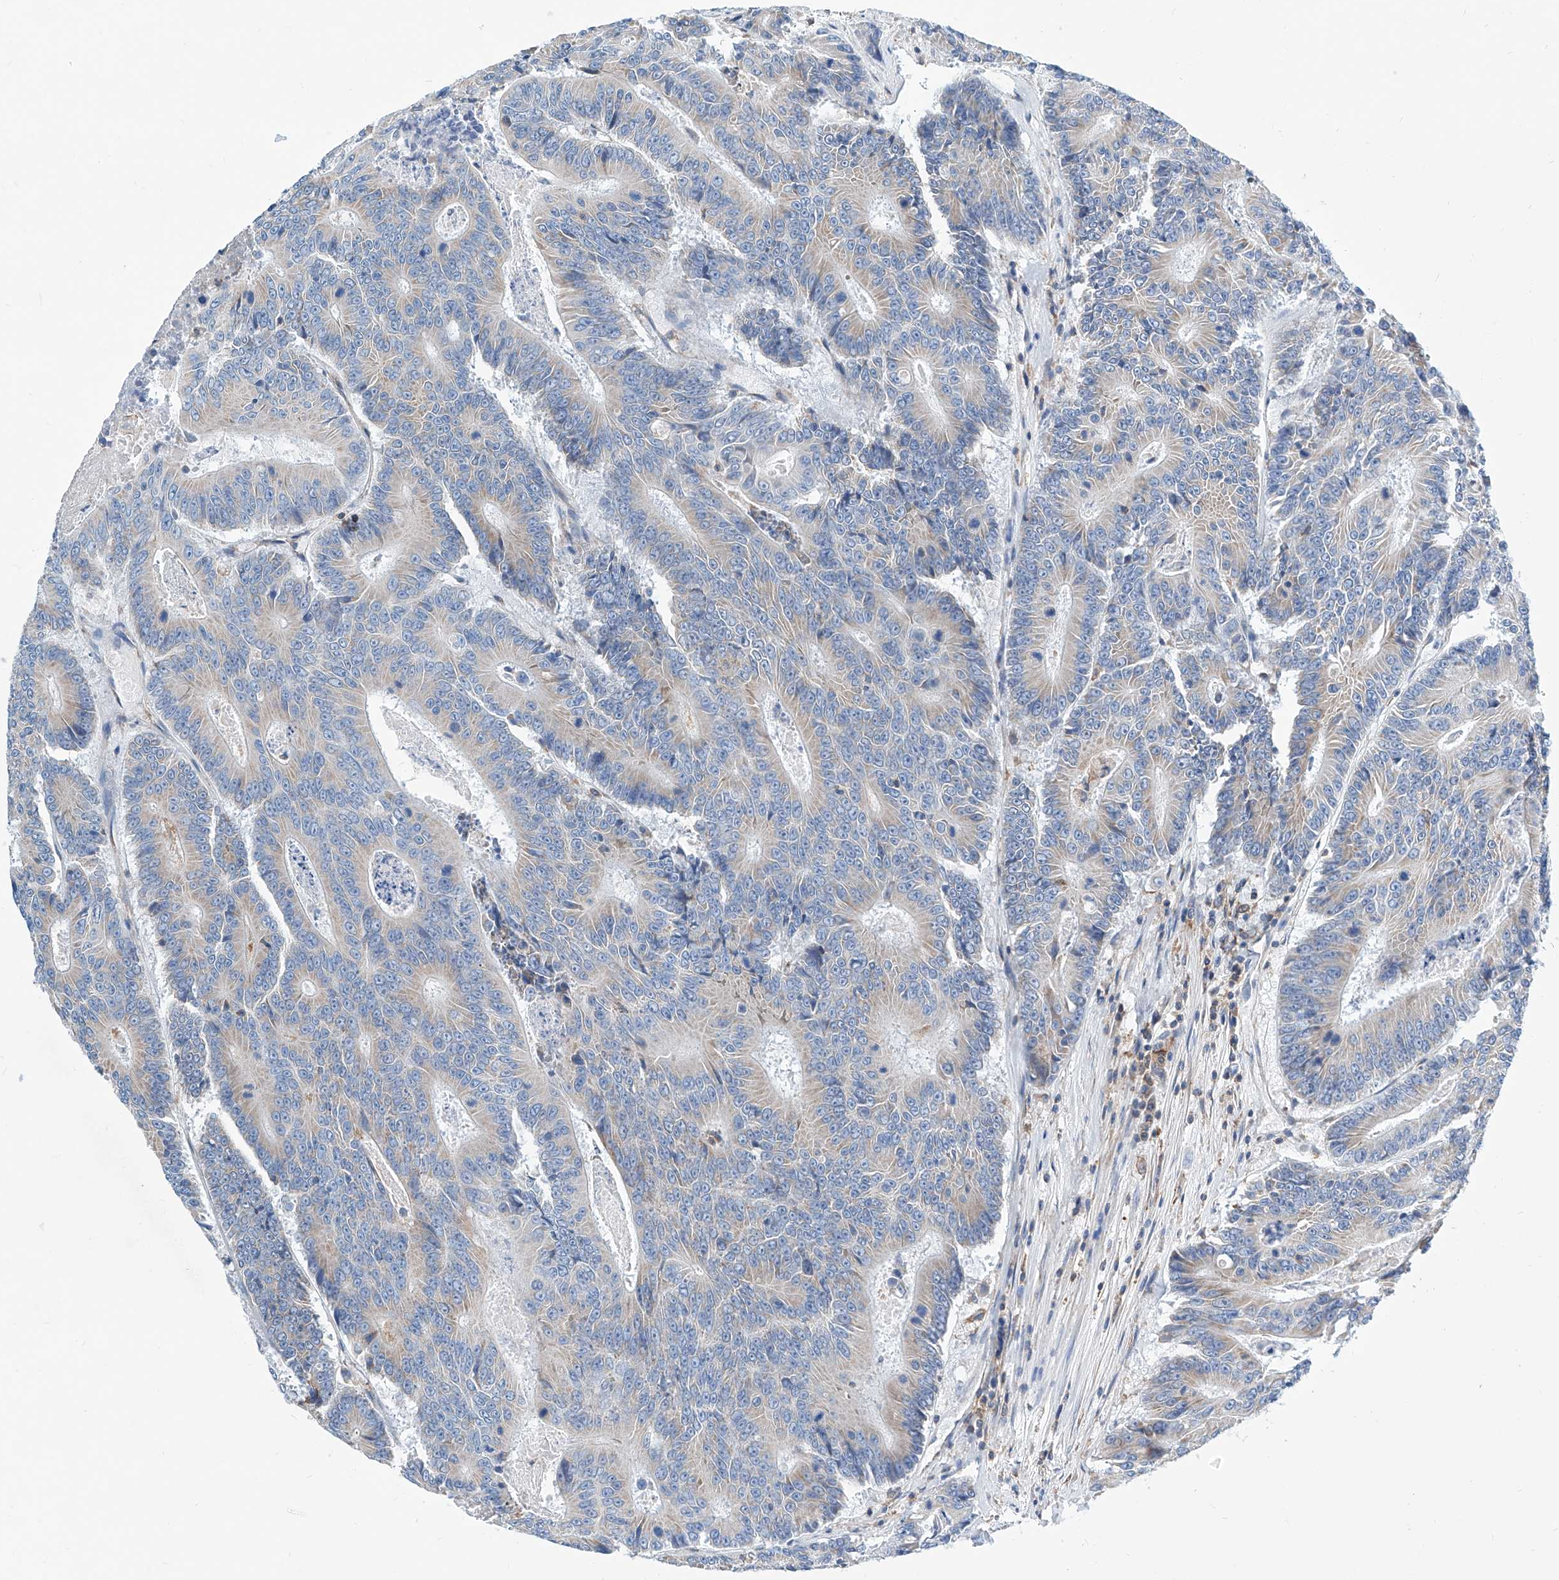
{"staining": {"intensity": "negative", "quantity": "none", "location": "none"}, "tissue": "colorectal cancer", "cell_type": "Tumor cells", "image_type": "cancer", "snomed": [{"axis": "morphology", "description": "Adenocarcinoma, NOS"}, {"axis": "topography", "description": "Colon"}], "caption": "Image shows no significant protein expression in tumor cells of colorectal cancer (adenocarcinoma).", "gene": "MAD2L1", "patient": {"sex": "male", "age": 83}}